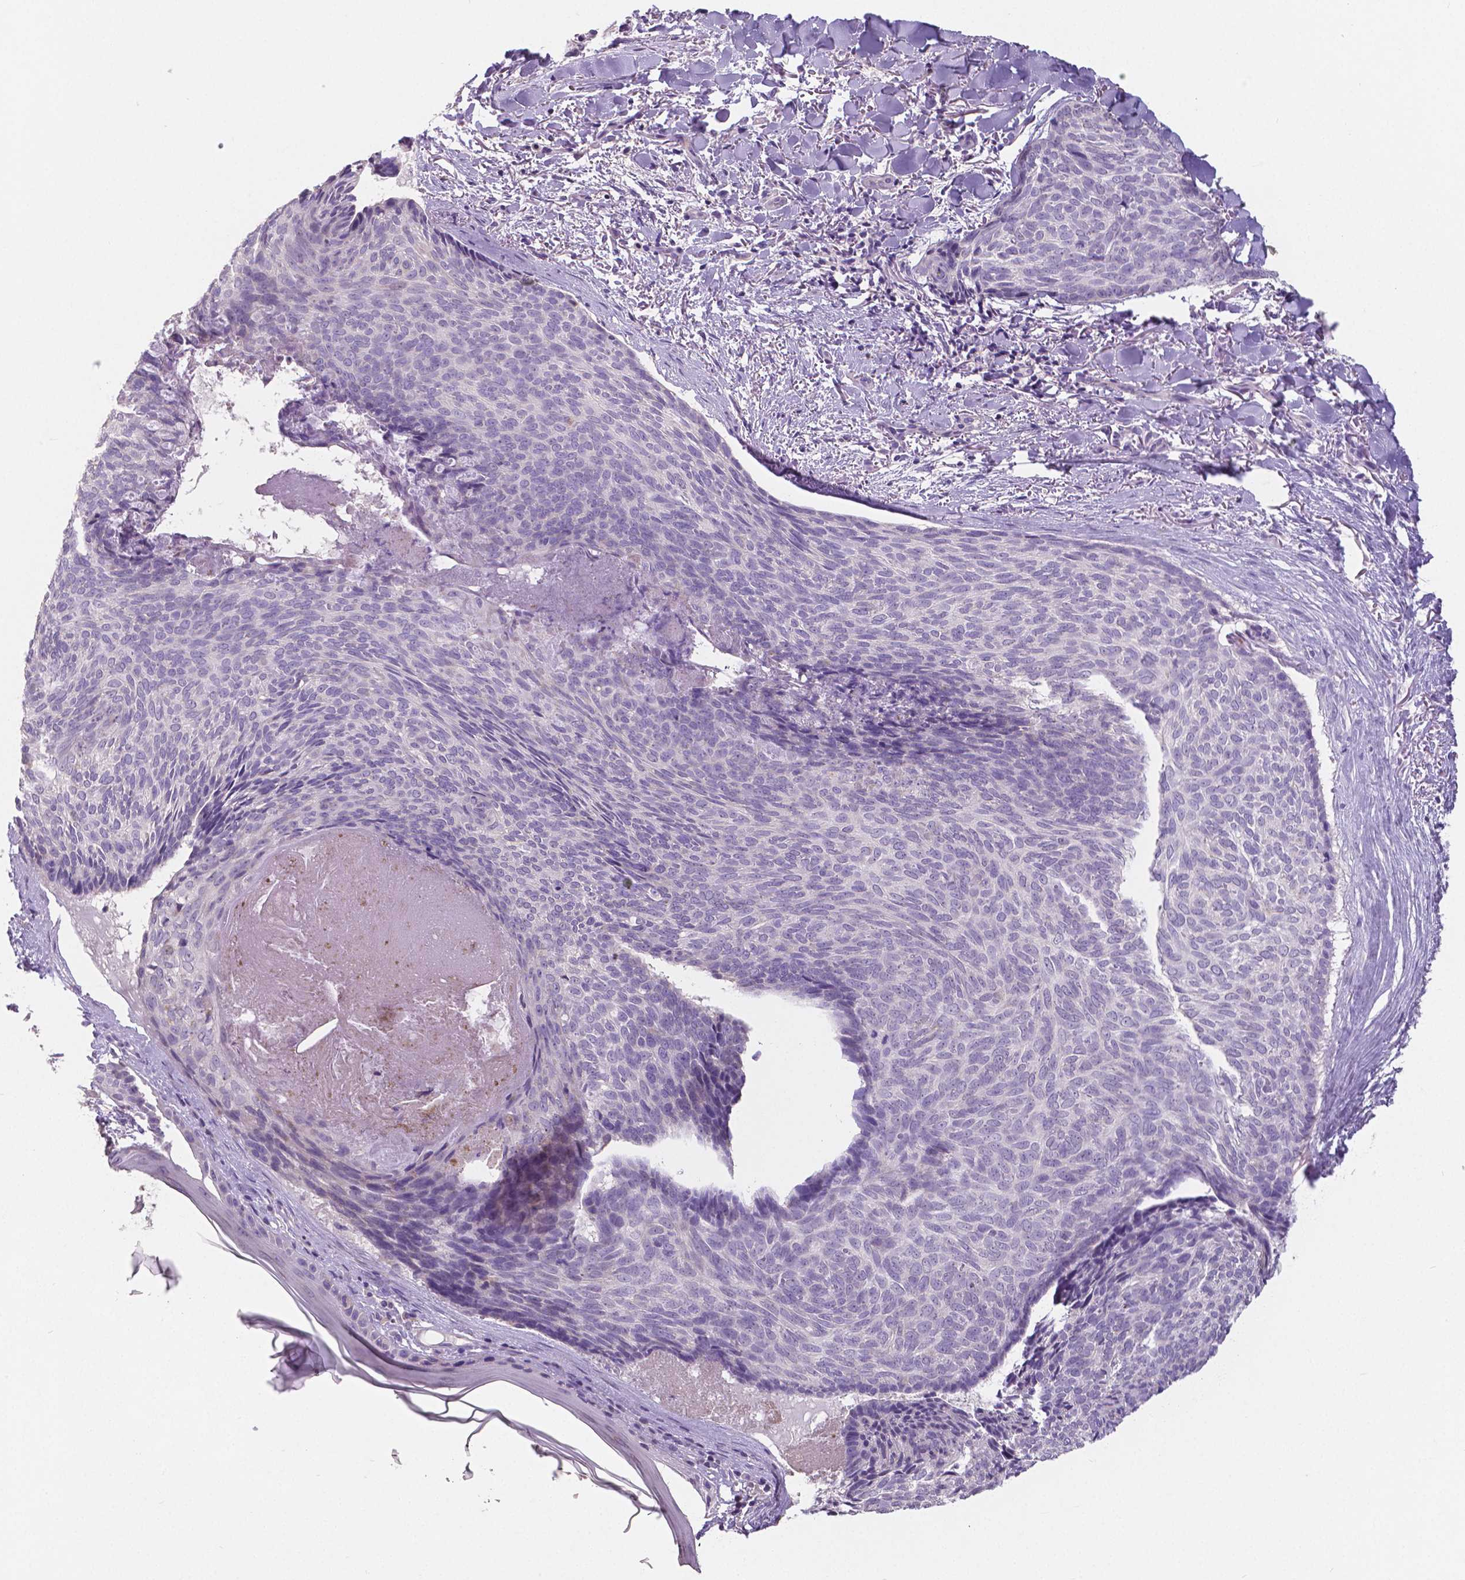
{"staining": {"intensity": "negative", "quantity": "none", "location": "none"}, "tissue": "skin cancer", "cell_type": "Tumor cells", "image_type": "cancer", "snomed": [{"axis": "morphology", "description": "Basal cell carcinoma"}, {"axis": "topography", "description": "Skin"}], "caption": "Micrograph shows no significant protein staining in tumor cells of basal cell carcinoma (skin).", "gene": "CRMP1", "patient": {"sex": "female", "age": 82}}